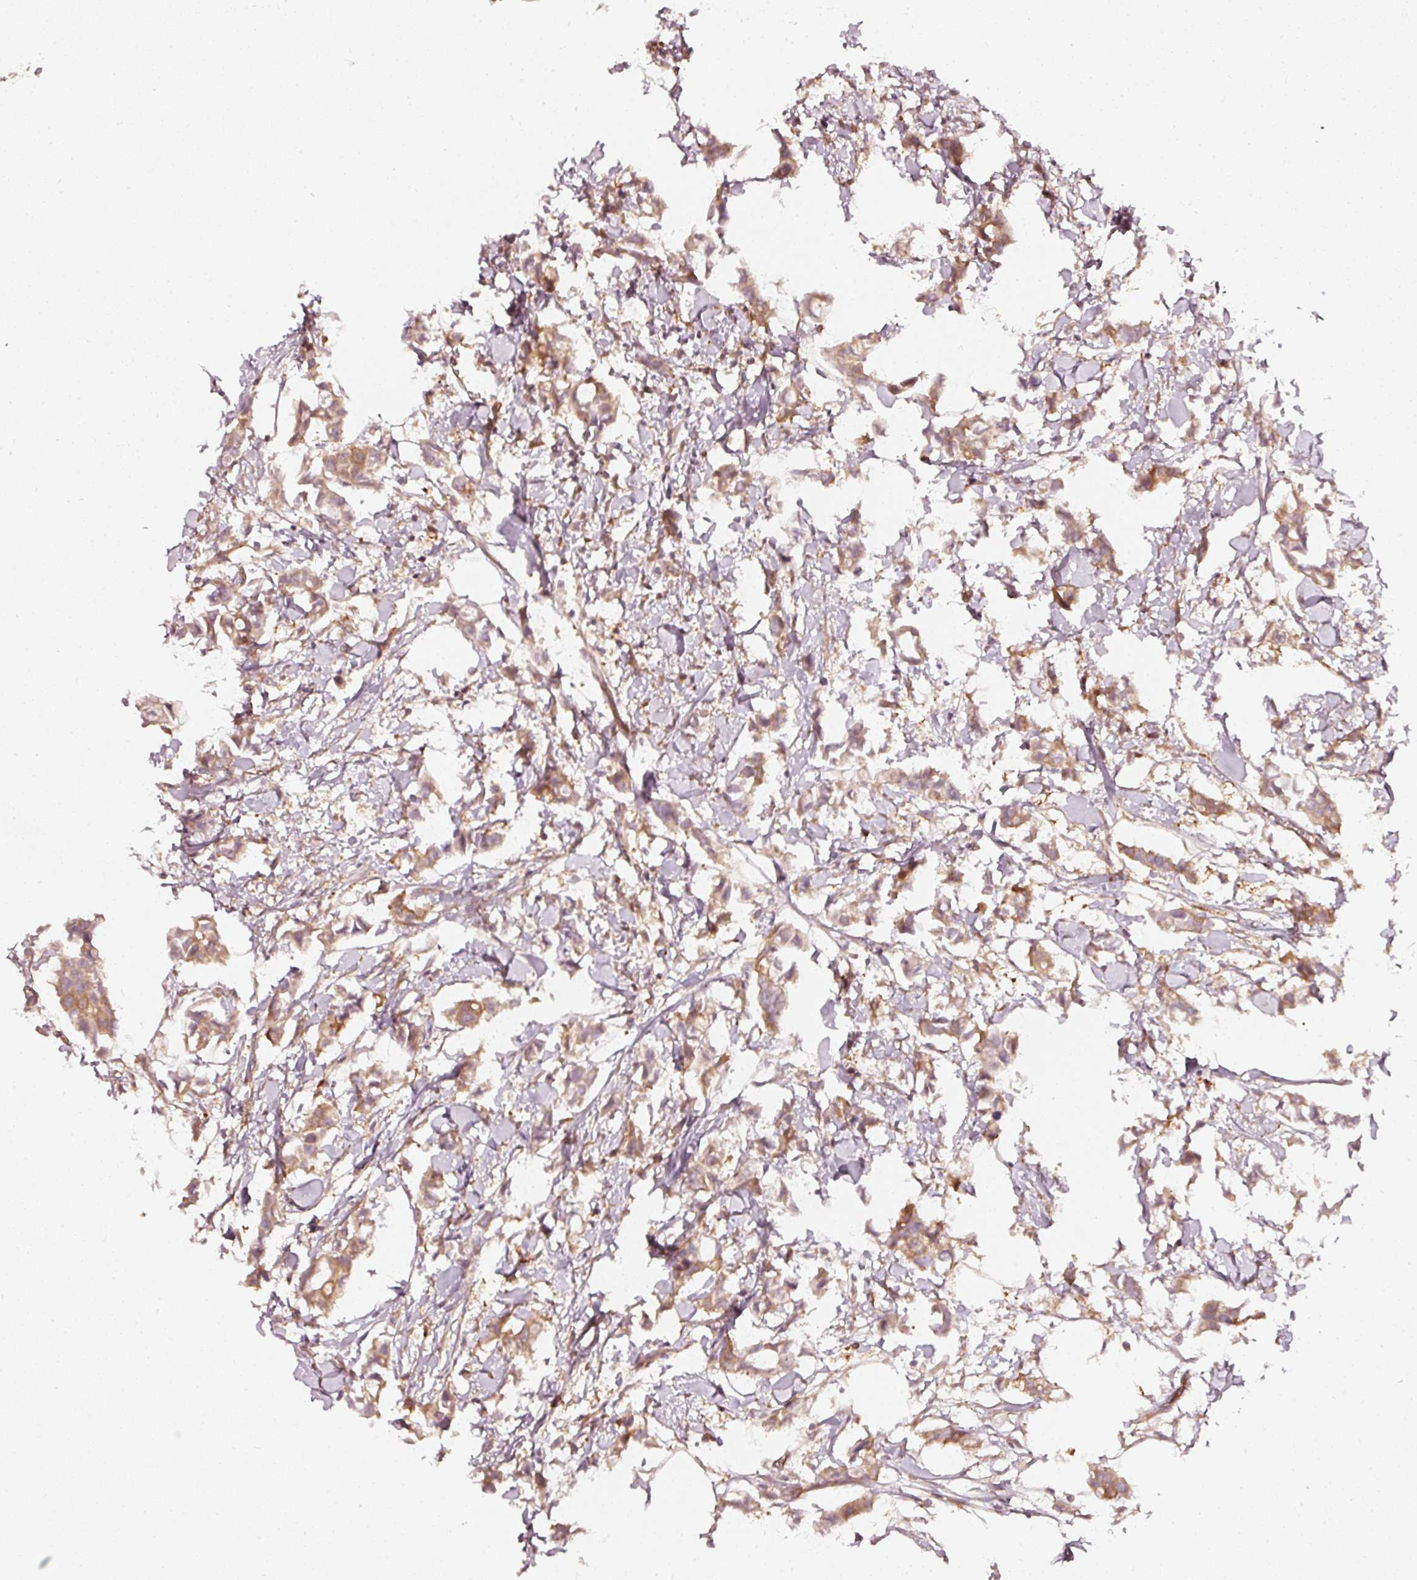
{"staining": {"intensity": "moderate", "quantity": ">75%", "location": "cytoplasmic/membranous"}, "tissue": "breast cancer", "cell_type": "Tumor cells", "image_type": "cancer", "snomed": [{"axis": "morphology", "description": "Duct carcinoma"}, {"axis": "topography", "description": "Breast"}], "caption": "Intraductal carcinoma (breast) stained with a protein marker shows moderate staining in tumor cells.", "gene": "ASMTL", "patient": {"sex": "female", "age": 41}}